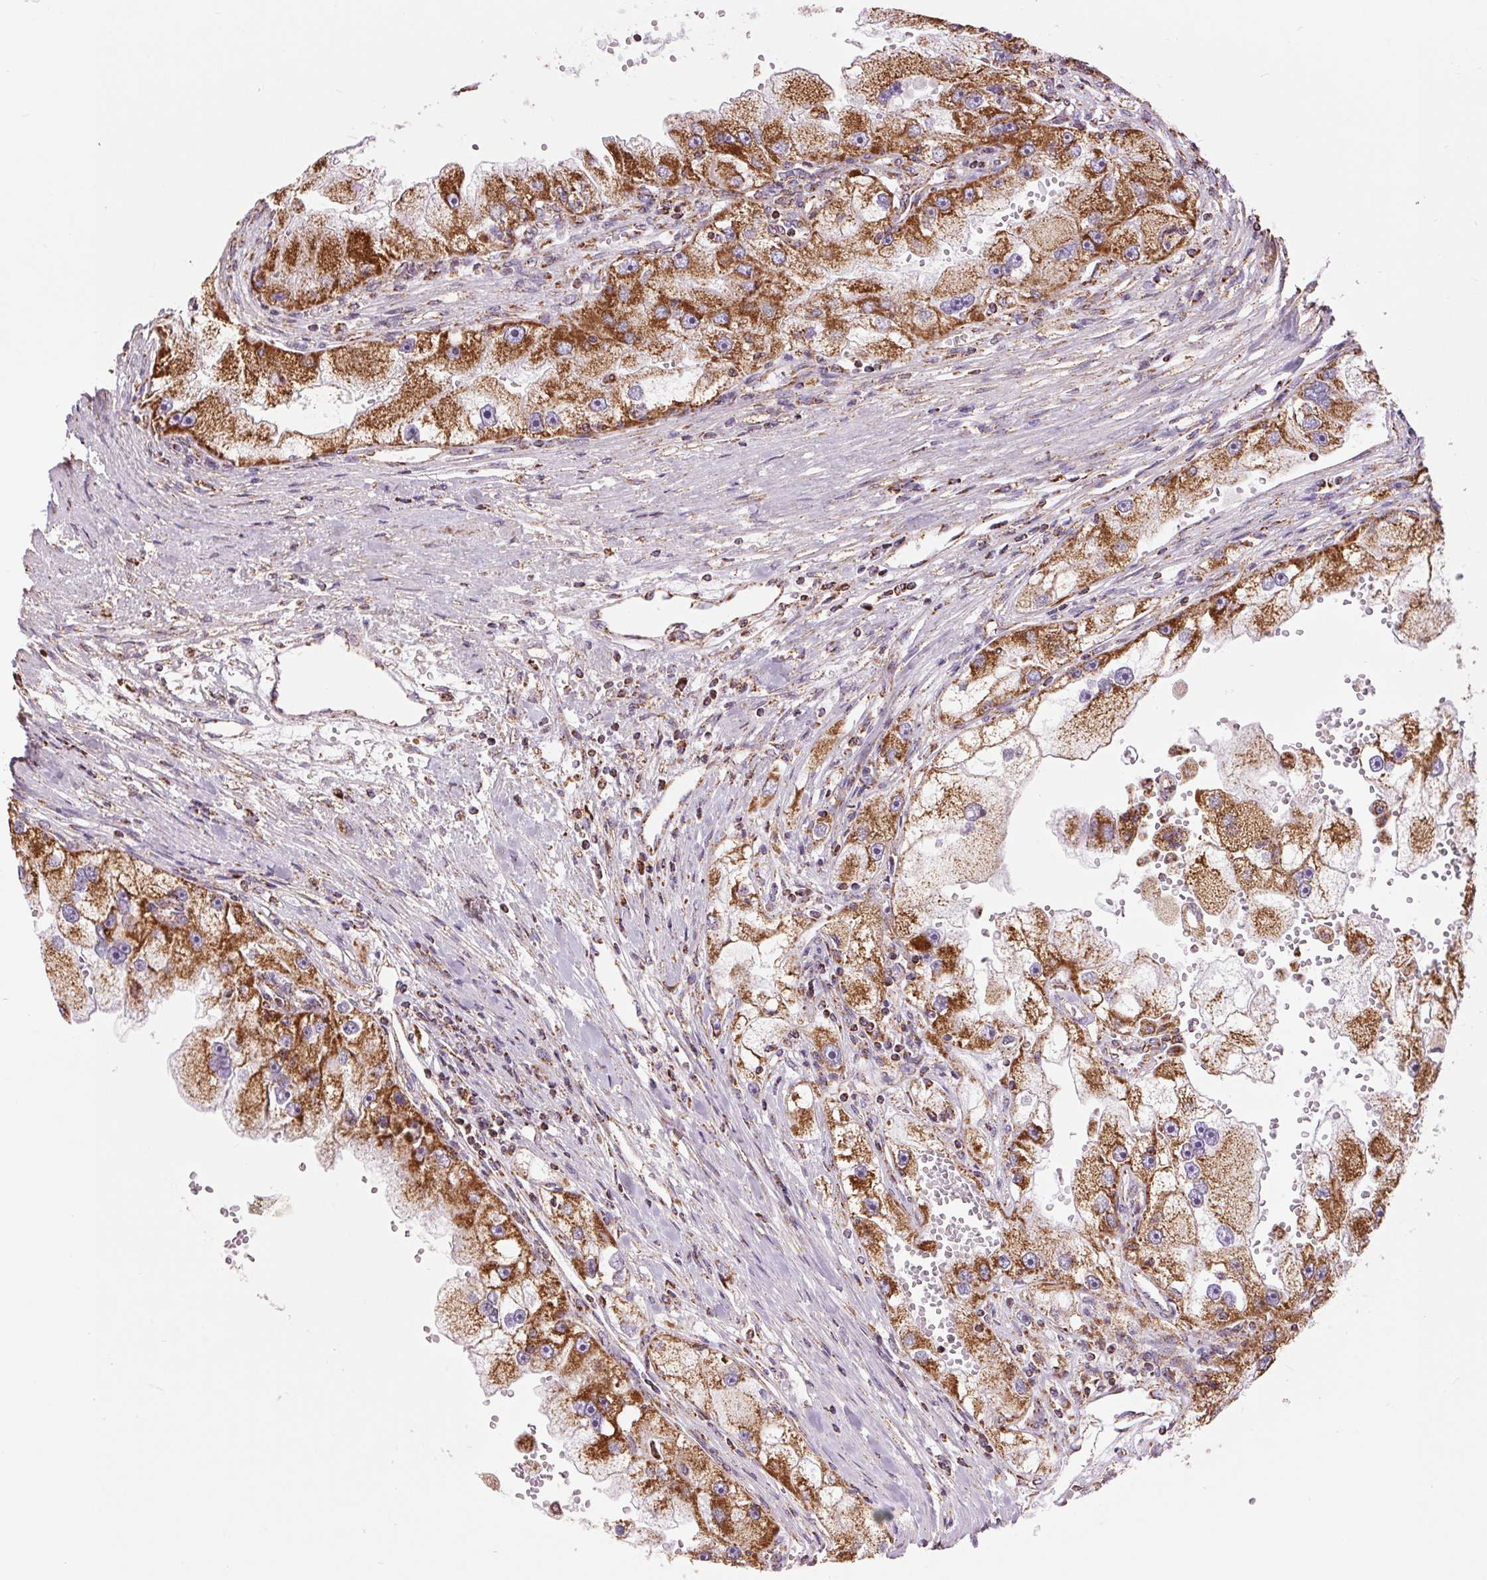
{"staining": {"intensity": "strong", "quantity": ">75%", "location": "cytoplasmic/membranous"}, "tissue": "renal cancer", "cell_type": "Tumor cells", "image_type": "cancer", "snomed": [{"axis": "morphology", "description": "Adenocarcinoma, NOS"}, {"axis": "topography", "description": "Kidney"}], "caption": "Immunohistochemistry of human renal adenocarcinoma displays high levels of strong cytoplasmic/membranous staining in approximately >75% of tumor cells.", "gene": "ATP5PB", "patient": {"sex": "male", "age": 63}}